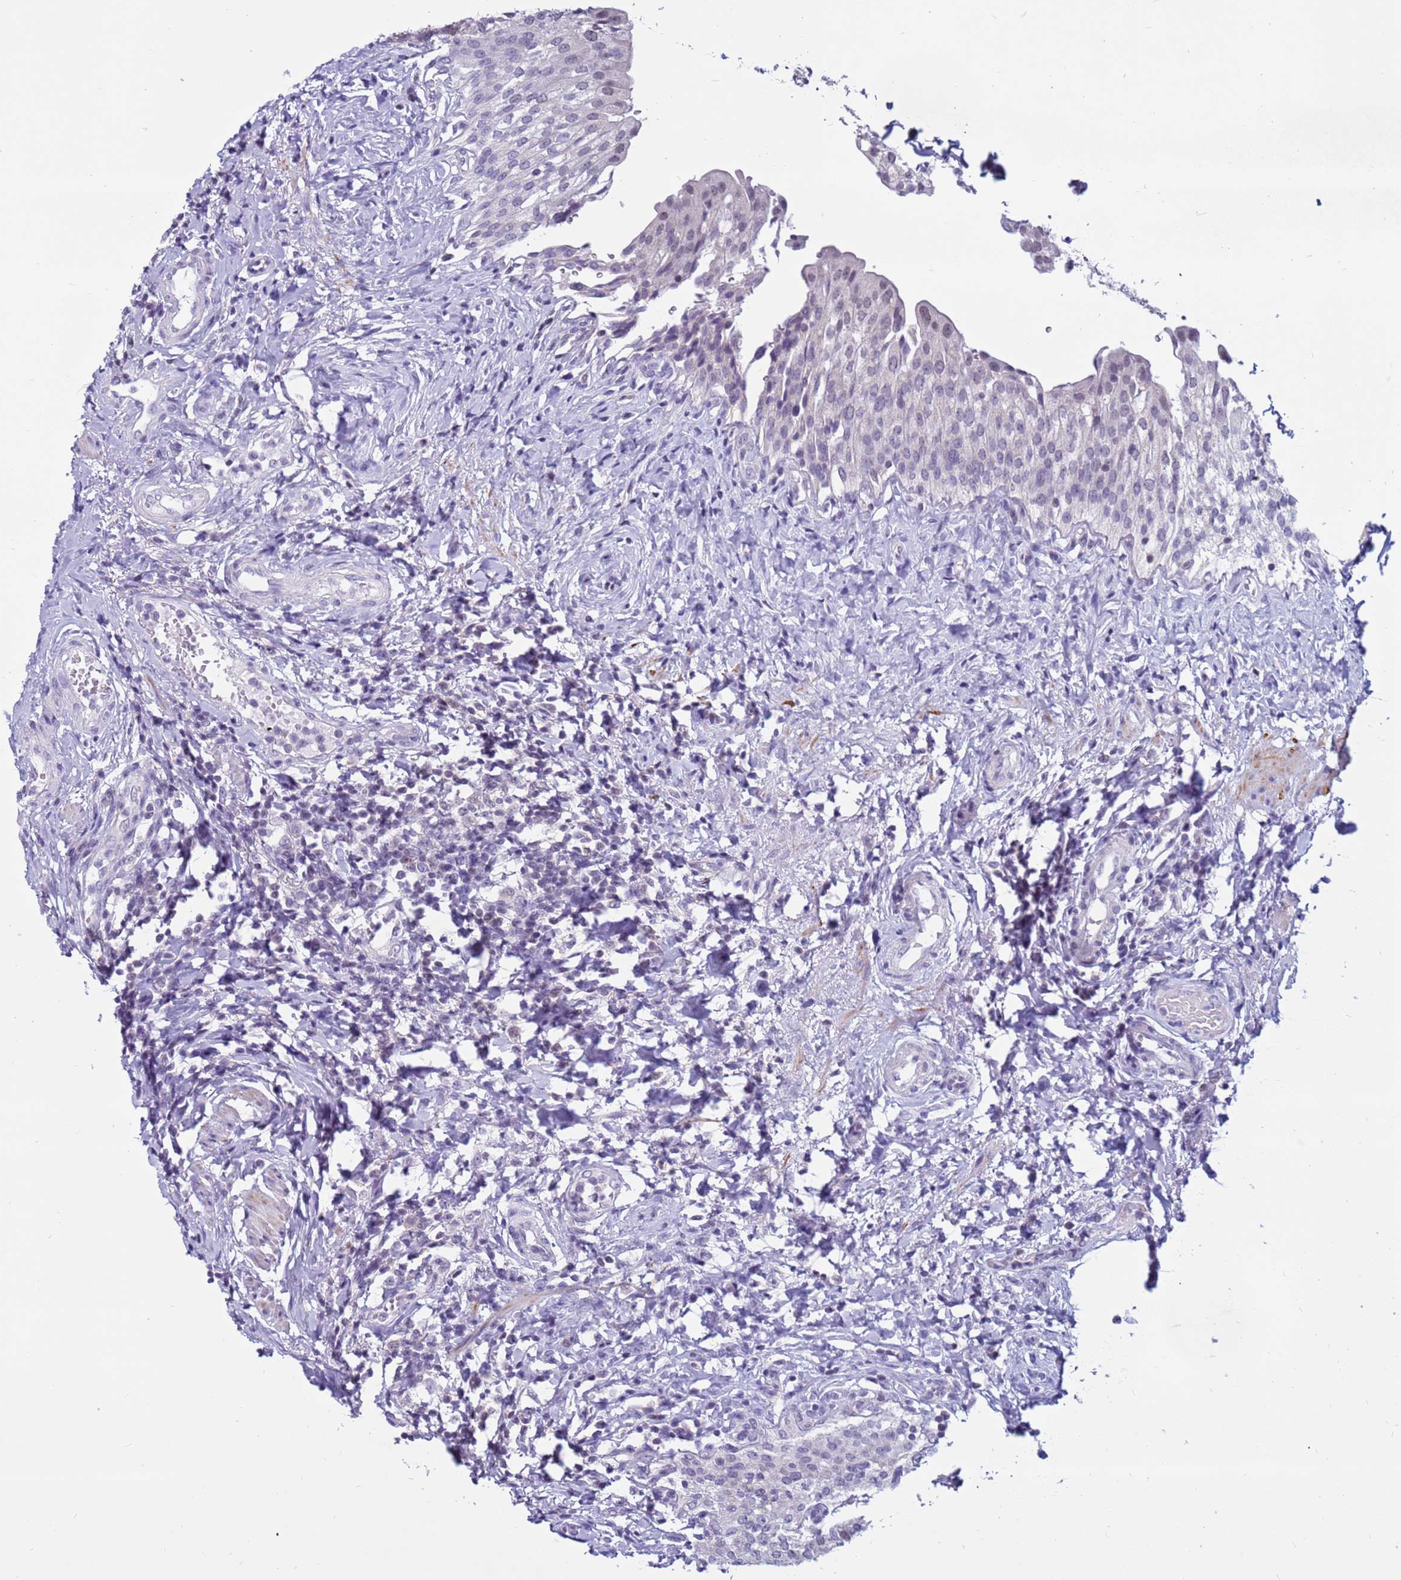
{"staining": {"intensity": "negative", "quantity": "none", "location": "none"}, "tissue": "urinary bladder", "cell_type": "Urothelial cells", "image_type": "normal", "snomed": [{"axis": "morphology", "description": "Normal tissue, NOS"}, {"axis": "morphology", "description": "Inflammation, NOS"}, {"axis": "topography", "description": "Urinary bladder"}], "caption": "Unremarkable urinary bladder was stained to show a protein in brown. There is no significant expression in urothelial cells. (IHC, brightfield microscopy, high magnification).", "gene": "CDK2AP2", "patient": {"sex": "male", "age": 64}}